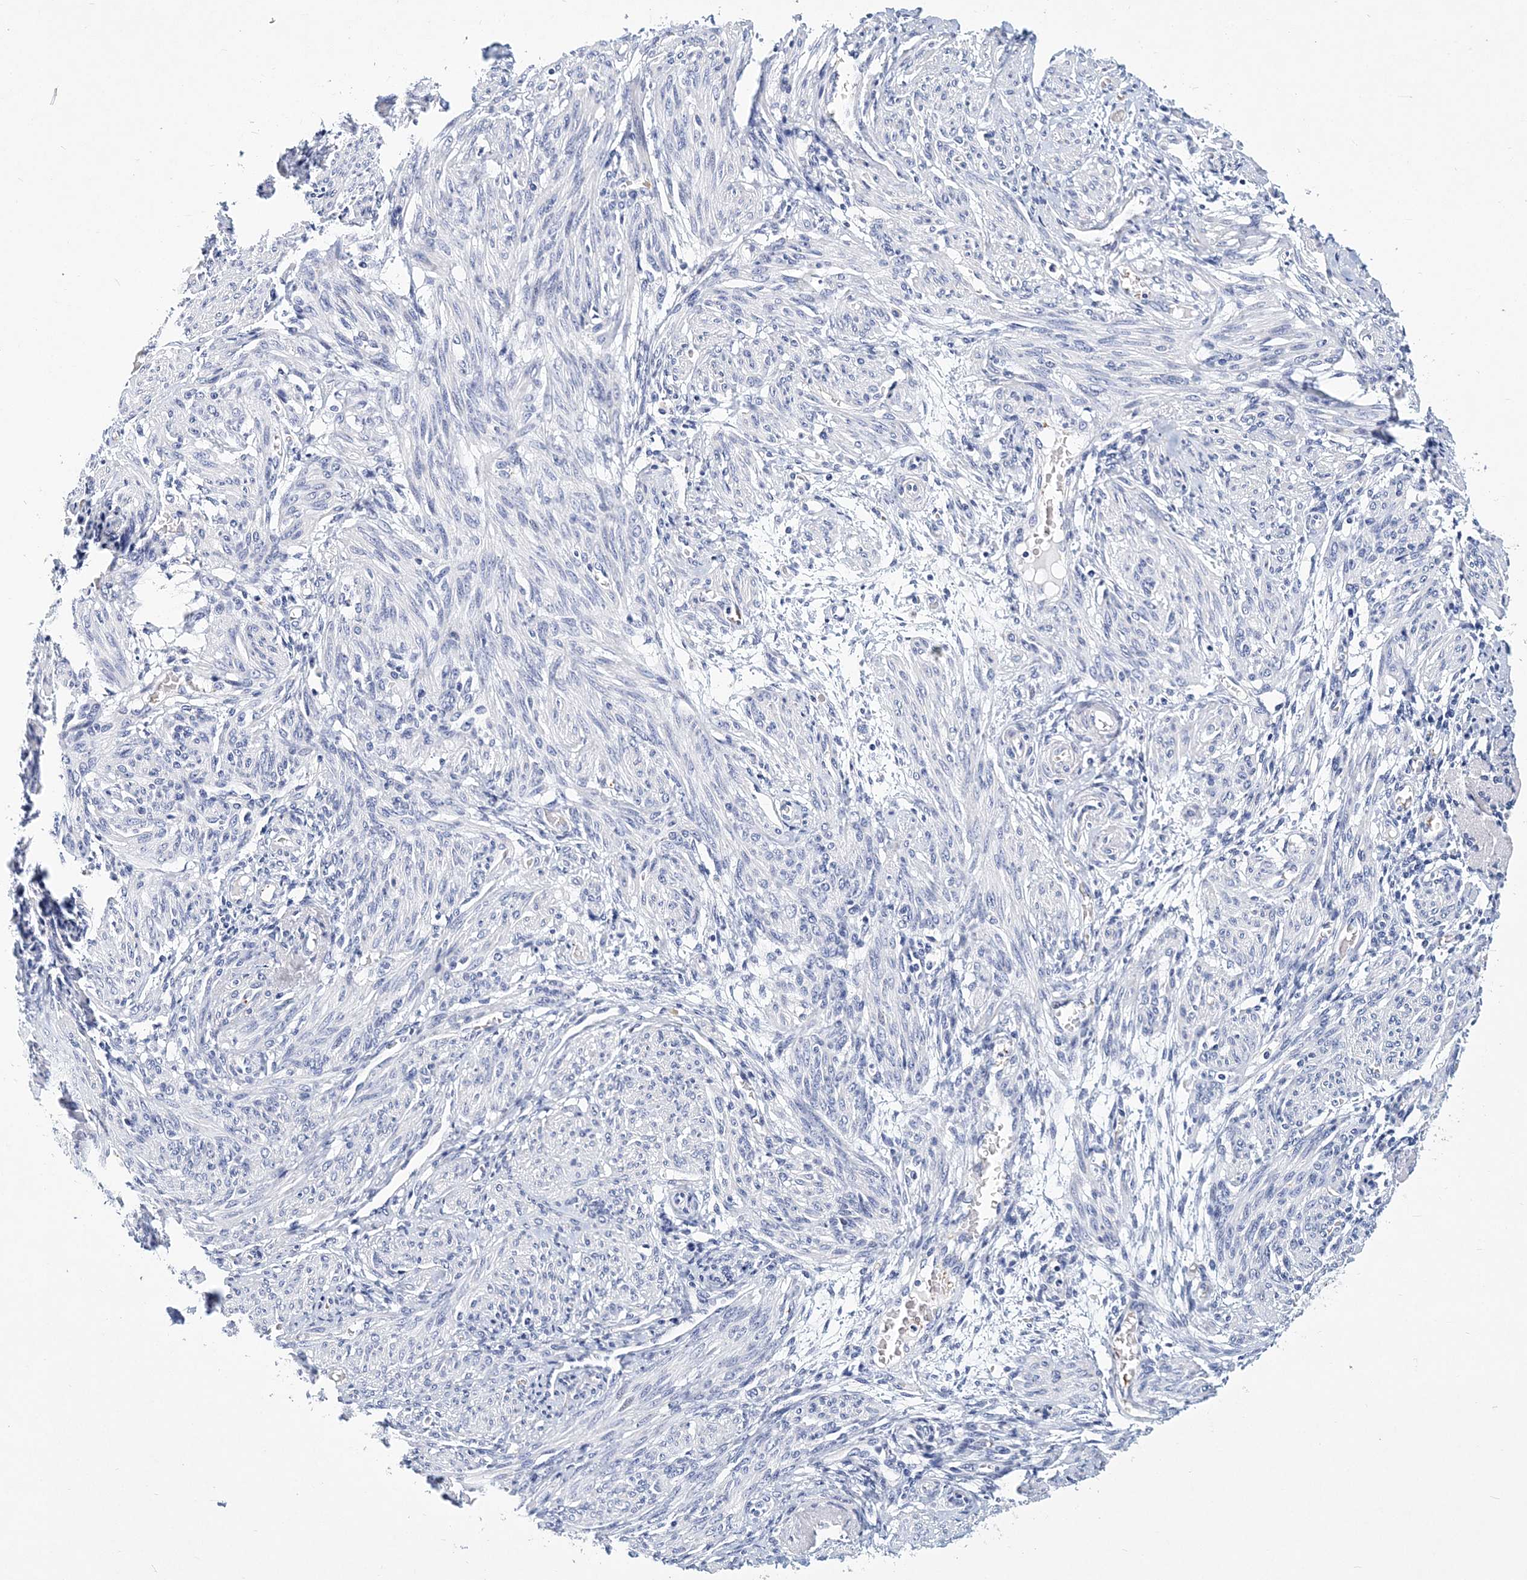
{"staining": {"intensity": "negative", "quantity": "none", "location": "none"}, "tissue": "smooth muscle", "cell_type": "Smooth muscle cells", "image_type": "normal", "snomed": [{"axis": "morphology", "description": "Normal tissue, NOS"}, {"axis": "topography", "description": "Smooth muscle"}], "caption": "Benign smooth muscle was stained to show a protein in brown. There is no significant positivity in smooth muscle cells. (Stains: DAB immunohistochemistry with hematoxylin counter stain, Microscopy: brightfield microscopy at high magnification).", "gene": "ITGA2B", "patient": {"sex": "female", "age": 39}}